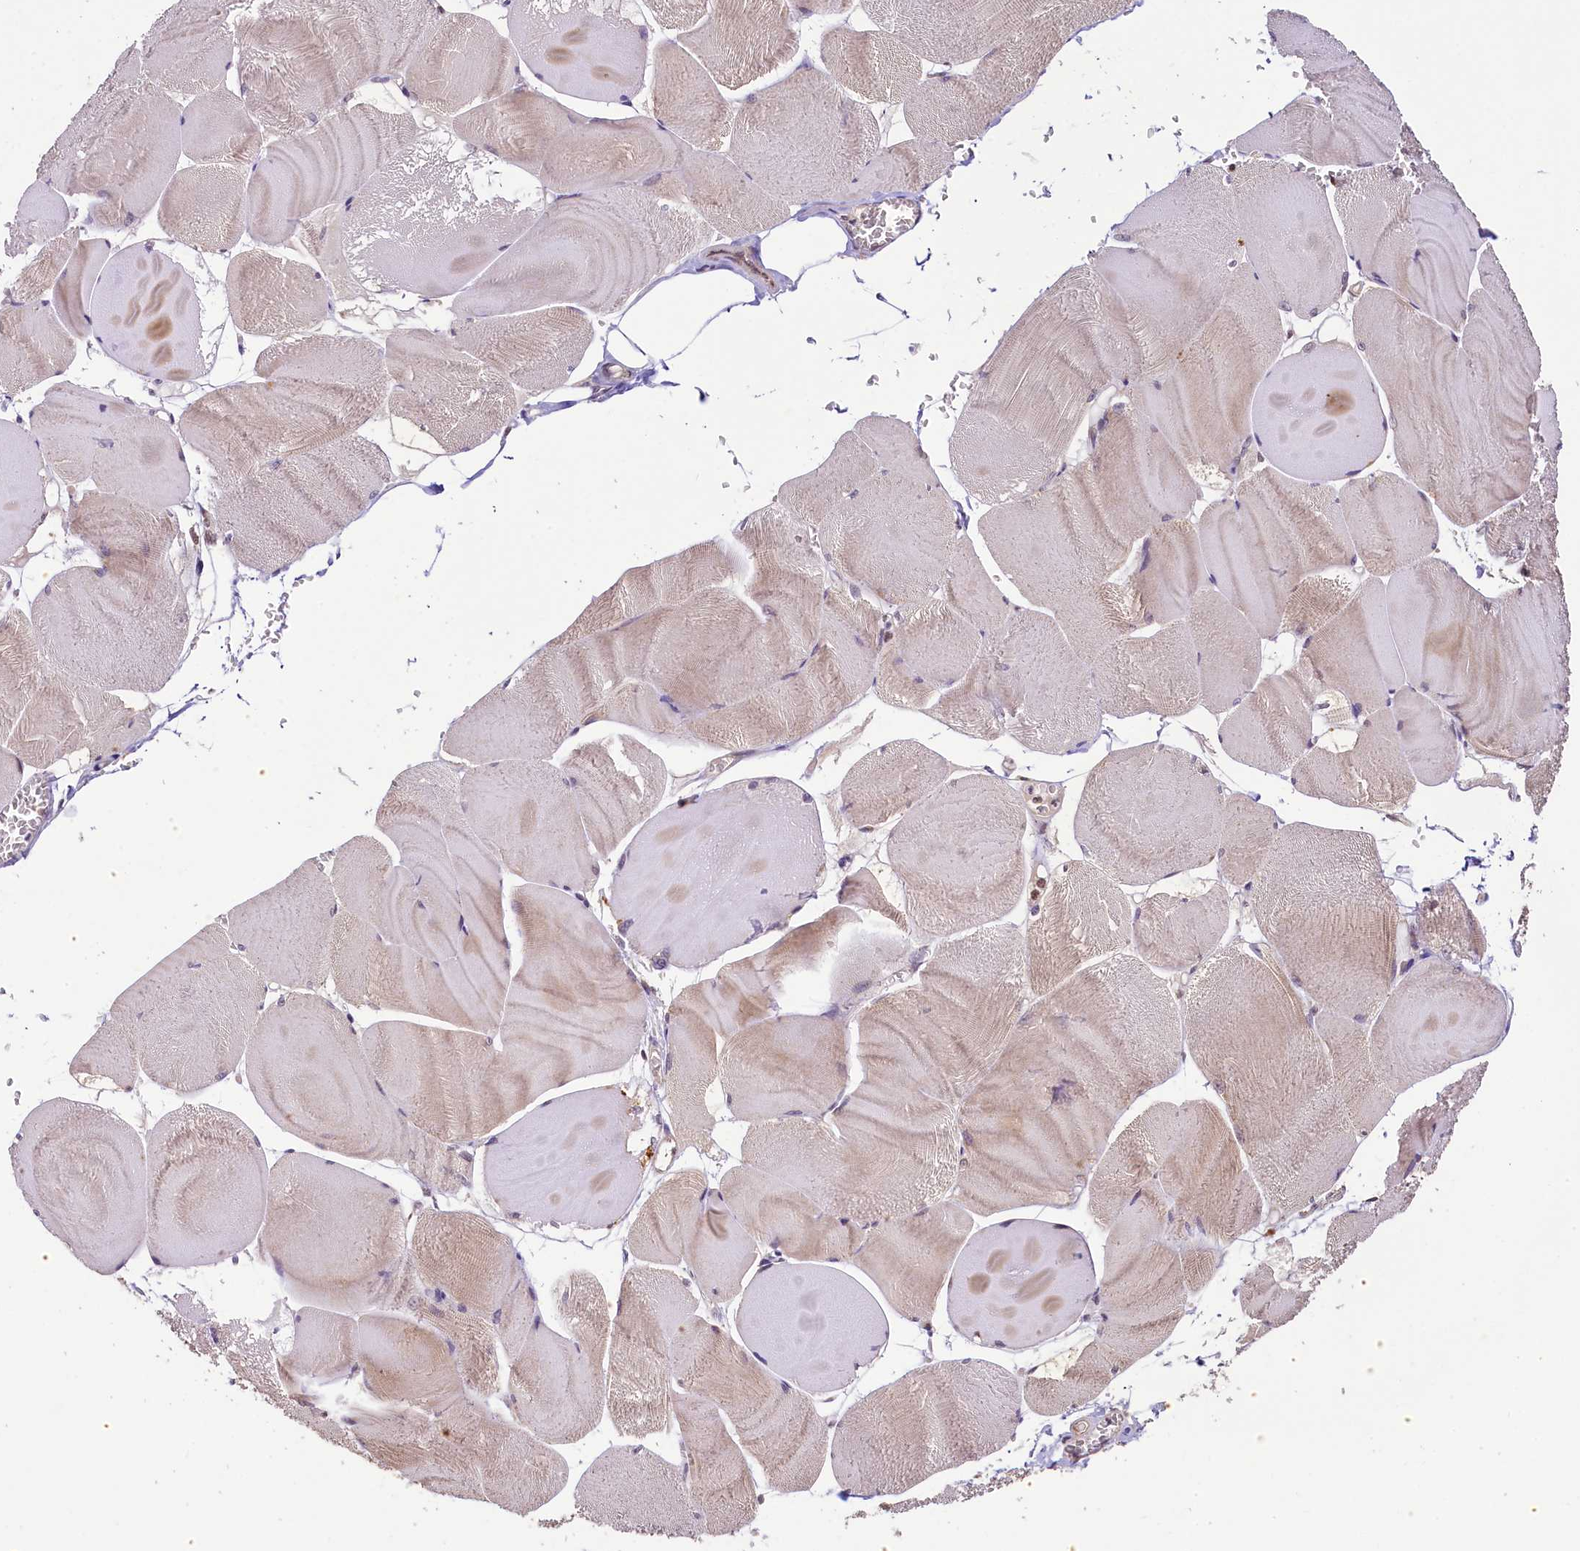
{"staining": {"intensity": "weak", "quantity": "25%-75%", "location": "cytoplasmic/membranous,nuclear"}, "tissue": "skeletal muscle", "cell_type": "Myocytes", "image_type": "normal", "snomed": [{"axis": "morphology", "description": "Normal tissue, NOS"}, {"axis": "morphology", "description": "Basal cell carcinoma"}, {"axis": "topography", "description": "Skeletal muscle"}], "caption": "Brown immunohistochemical staining in benign human skeletal muscle exhibits weak cytoplasmic/membranous,nuclear positivity in about 25%-75% of myocytes.", "gene": "PAF1", "patient": {"sex": "female", "age": 64}}